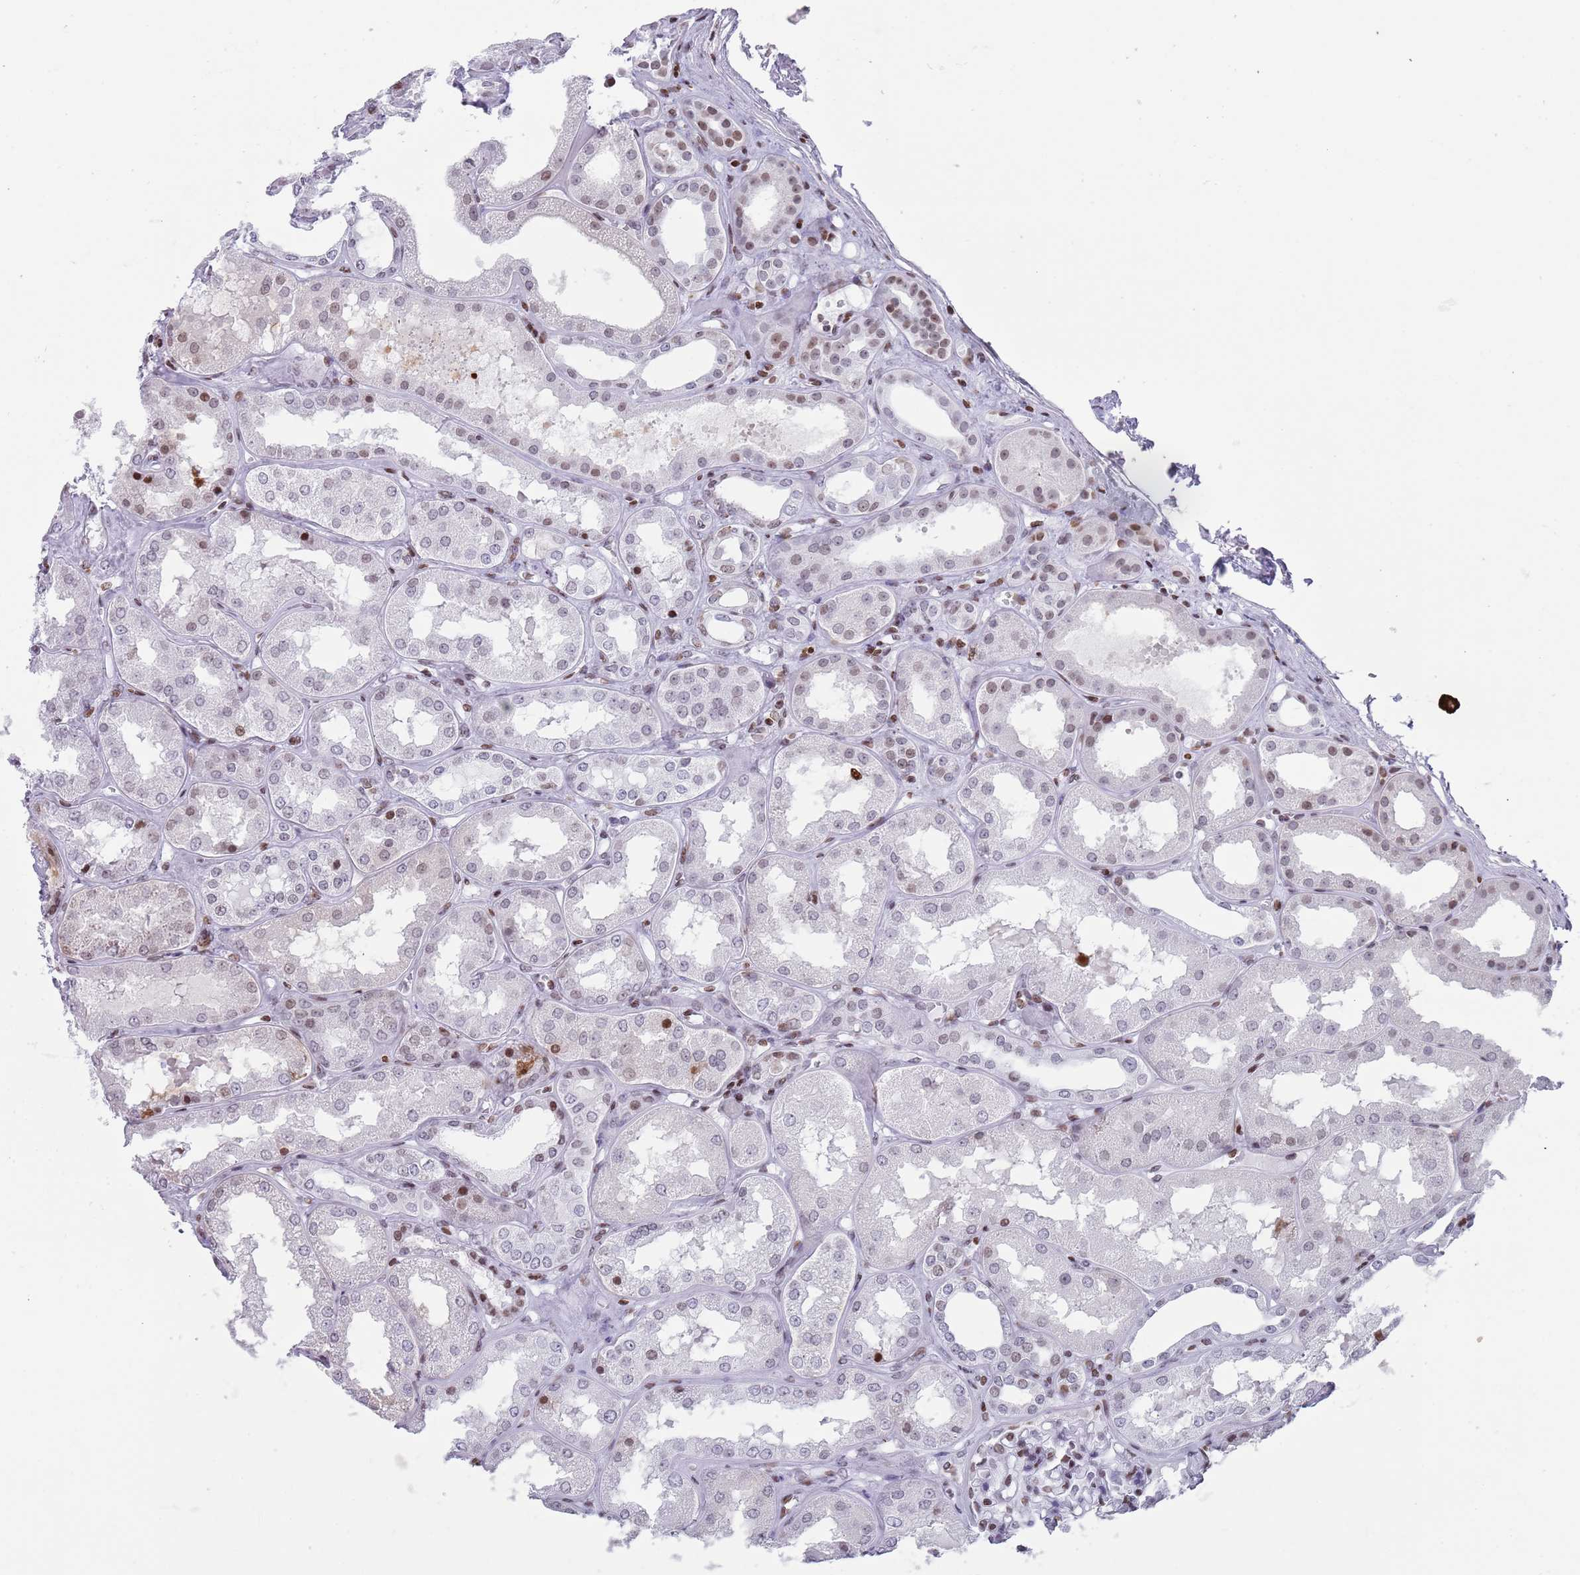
{"staining": {"intensity": "moderate", "quantity": "25%-75%", "location": "nuclear"}, "tissue": "kidney", "cell_type": "Cells in glomeruli", "image_type": "normal", "snomed": [{"axis": "morphology", "description": "Normal tissue, NOS"}, {"axis": "topography", "description": "Kidney"}], "caption": "Brown immunohistochemical staining in normal kidney demonstrates moderate nuclear positivity in approximately 25%-75% of cells in glomeruli. The staining was performed using DAB to visualize the protein expression in brown, while the nuclei were stained in blue with hematoxylin (Magnification: 20x).", "gene": "ENSG00000285547", "patient": {"sex": "female", "age": 56}}